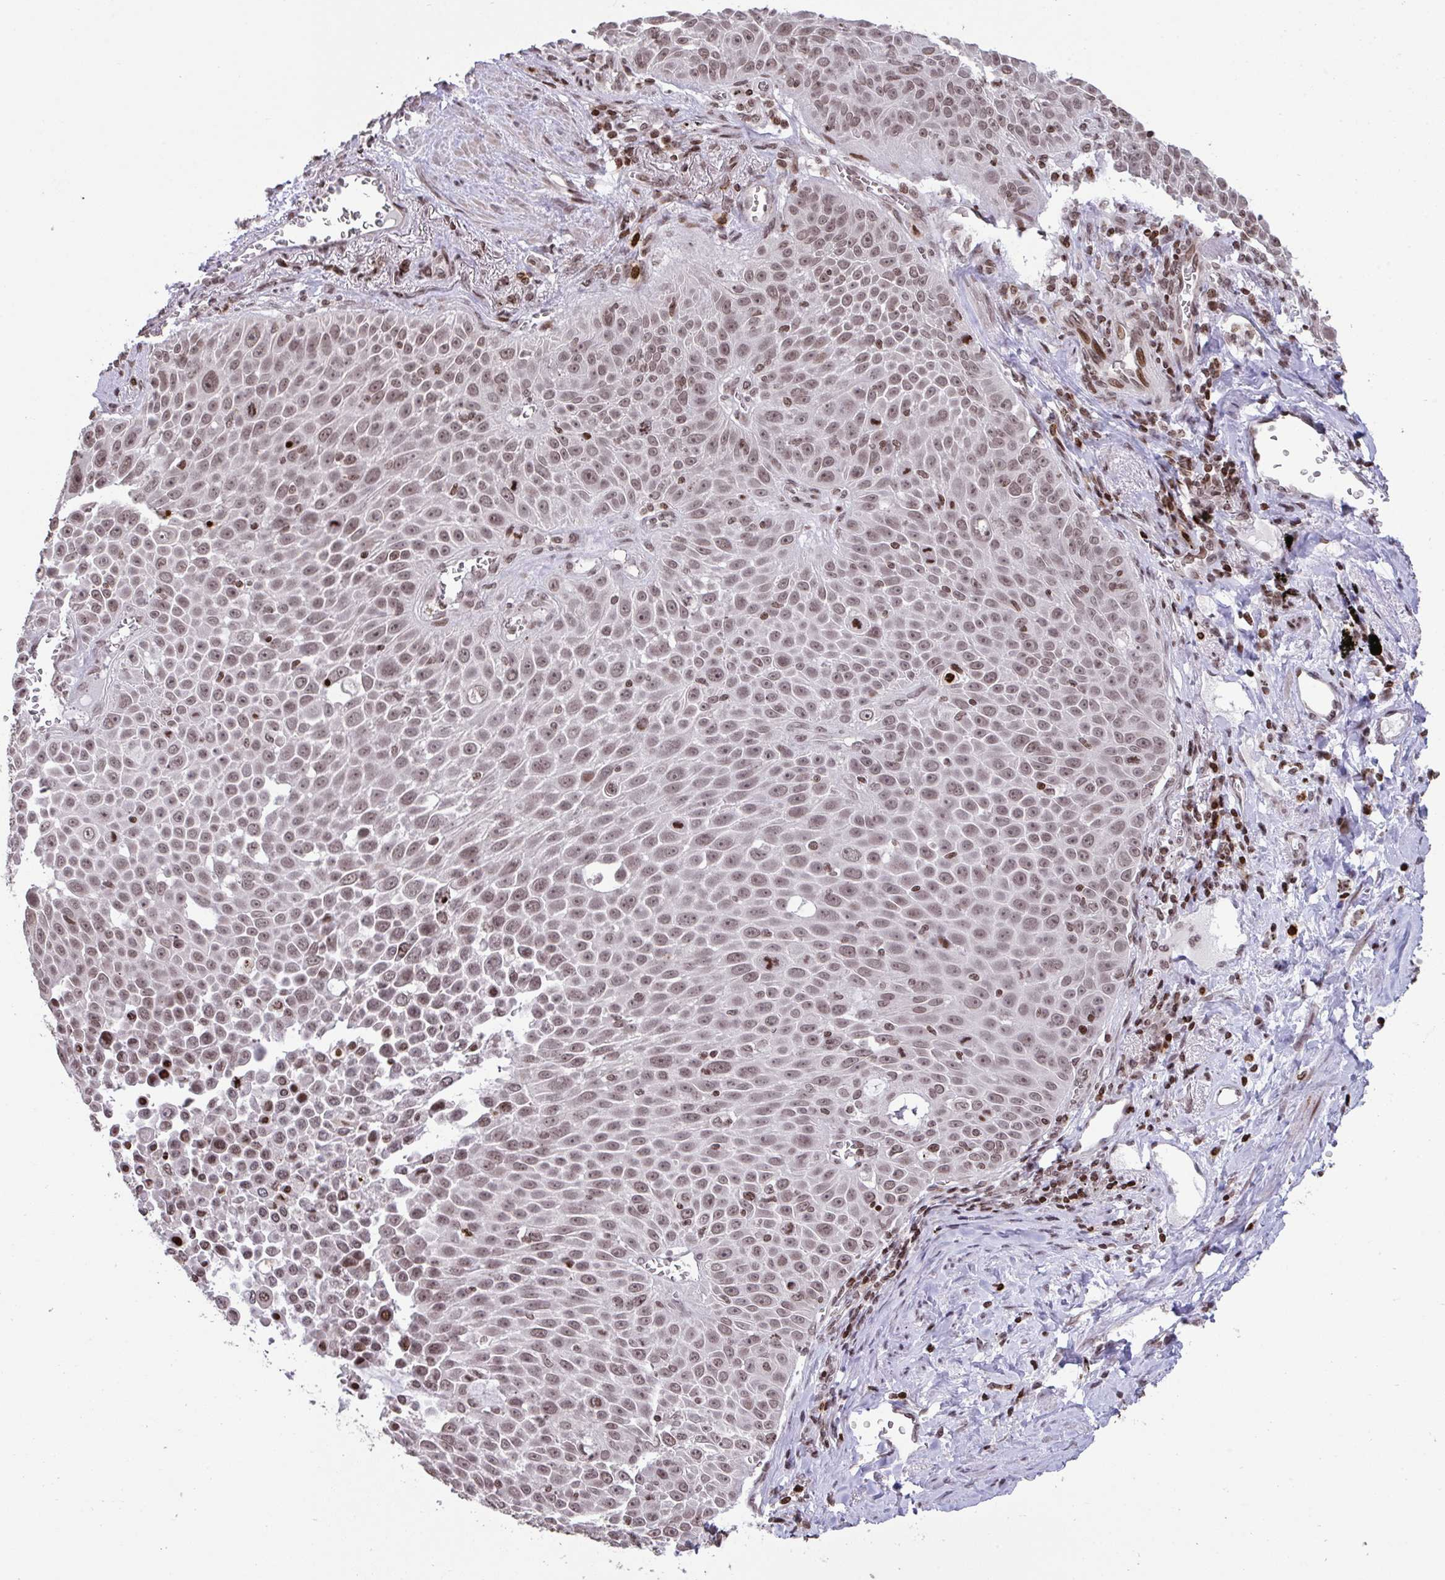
{"staining": {"intensity": "weak", "quantity": ">75%", "location": "nuclear"}, "tissue": "lung cancer", "cell_type": "Tumor cells", "image_type": "cancer", "snomed": [{"axis": "morphology", "description": "Squamous cell carcinoma, NOS"}, {"axis": "morphology", "description": "Squamous cell carcinoma, metastatic, NOS"}, {"axis": "topography", "description": "Lymph node"}, {"axis": "topography", "description": "Lung"}], "caption": "Immunohistochemical staining of human metastatic squamous cell carcinoma (lung) shows low levels of weak nuclear protein positivity in approximately >75% of tumor cells. The staining is performed using DAB (3,3'-diaminobenzidine) brown chromogen to label protein expression. The nuclei are counter-stained blue using hematoxylin.", "gene": "NIP7", "patient": {"sex": "female", "age": 62}}